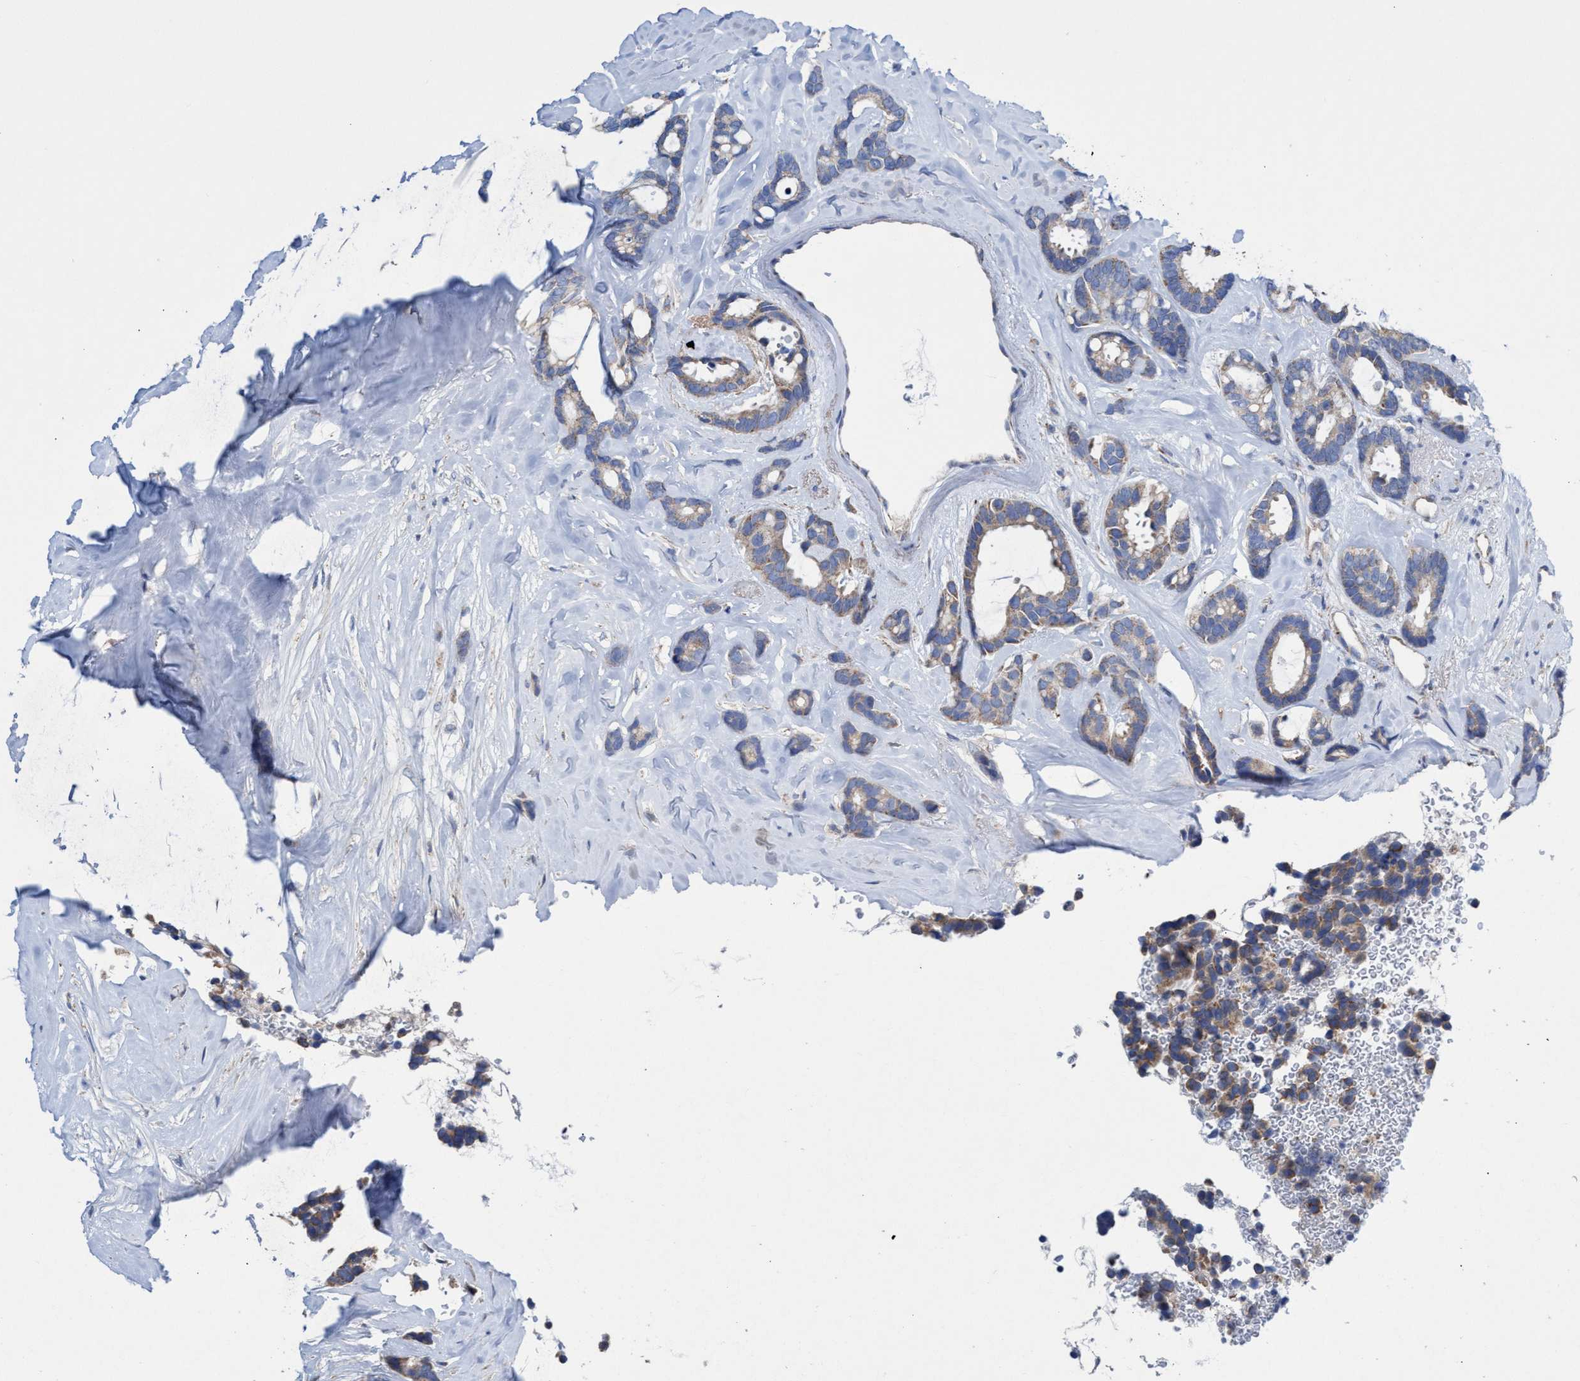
{"staining": {"intensity": "weak", "quantity": "25%-75%", "location": "cytoplasmic/membranous"}, "tissue": "breast cancer", "cell_type": "Tumor cells", "image_type": "cancer", "snomed": [{"axis": "morphology", "description": "Duct carcinoma"}, {"axis": "topography", "description": "Breast"}], "caption": "Immunohistochemical staining of human infiltrating ductal carcinoma (breast) shows weak cytoplasmic/membranous protein staining in approximately 25%-75% of tumor cells.", "gene": "ZNF750", "patient": {"sex": "female", "age": 87}}